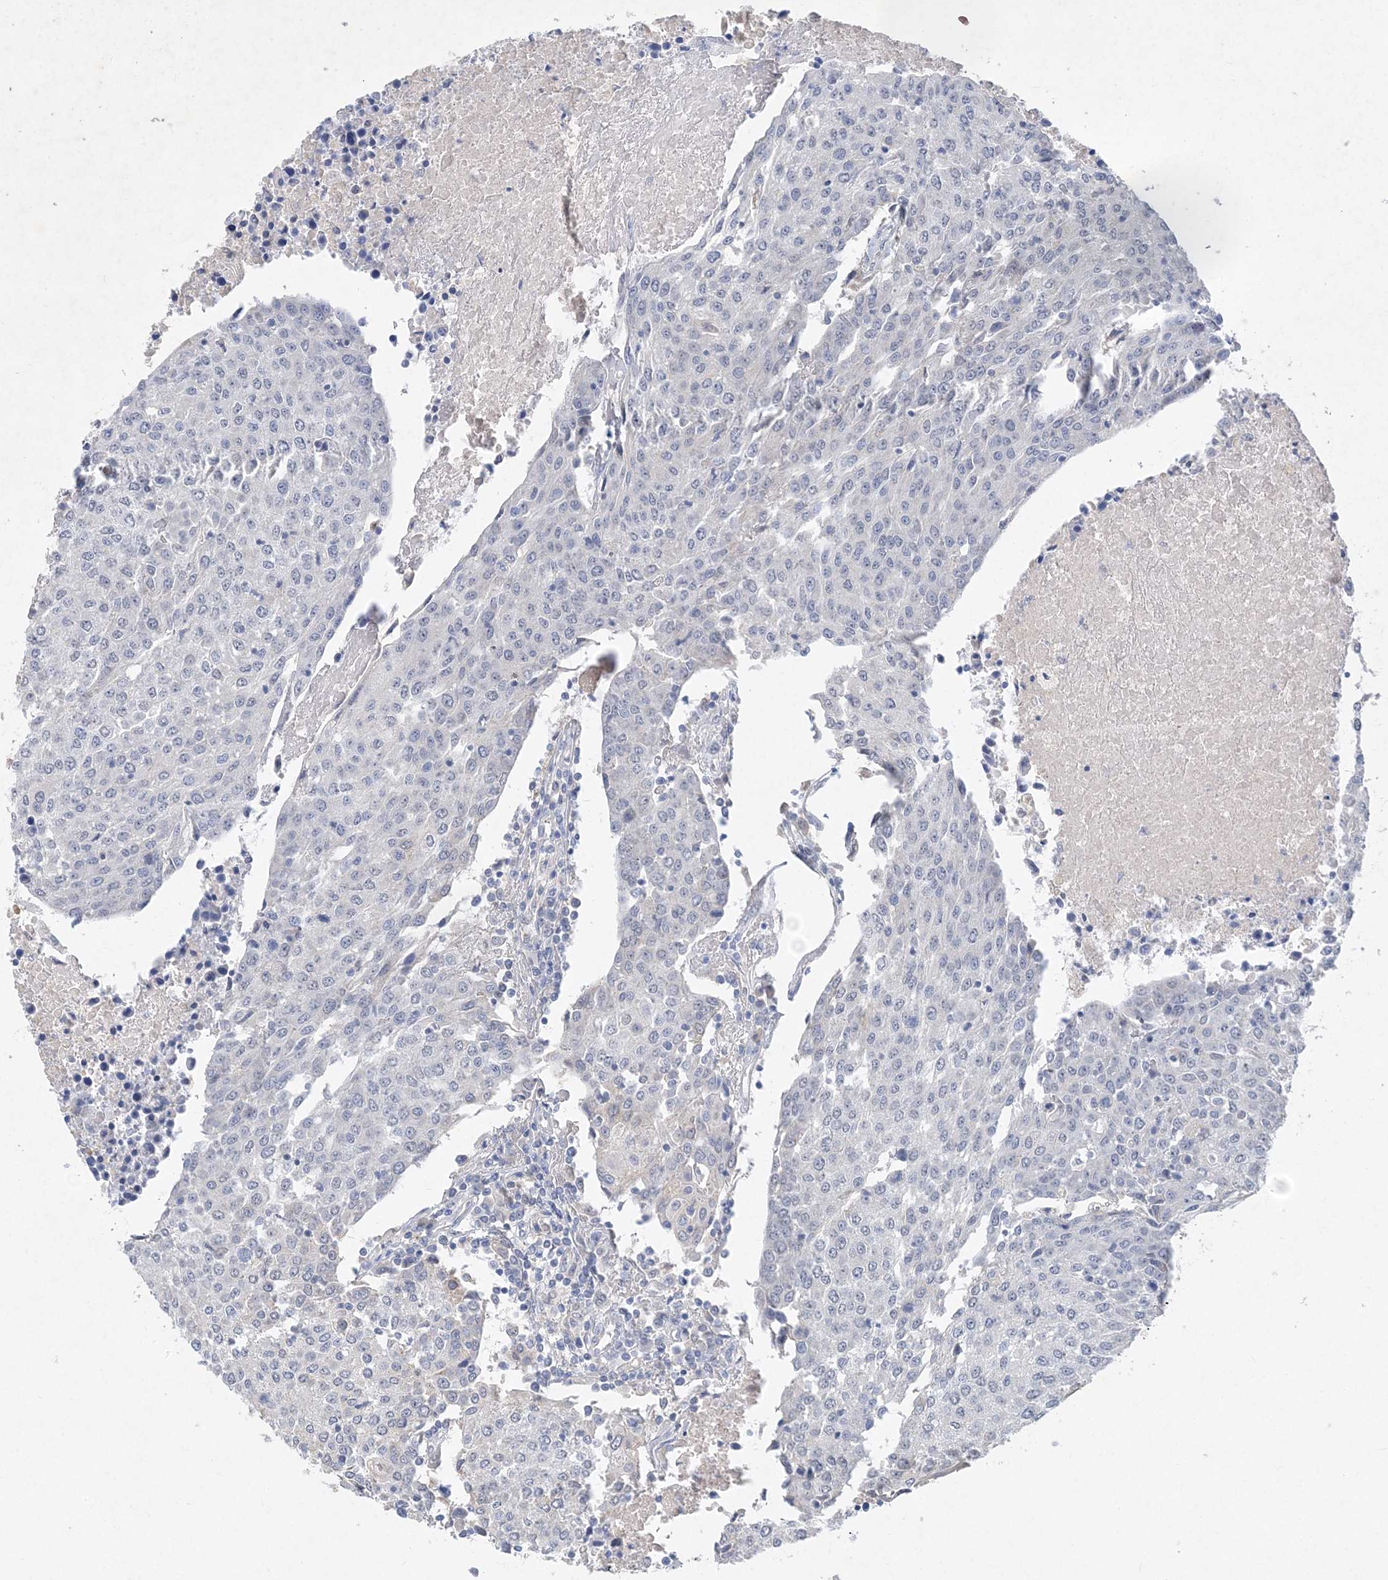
{"staining": {"intensity": "negative", "quantity": "none", "location": "none"}, "tissue": "urothelial cancer", "cell_type": "Tumor cells", "image_type": "cancer", "snomed": [{"axis": "morphology", "description": "Urothelial carcinoma, High grade"}, {"axis": "topography", "description": "Urinary bladder"}], "caption": "The micrograph exhibits no significant expression in tumor cells of high-grade urothelial carcinoma.", "gene": "C11orf58", "patient": {"sex": "female", "age": 85}}